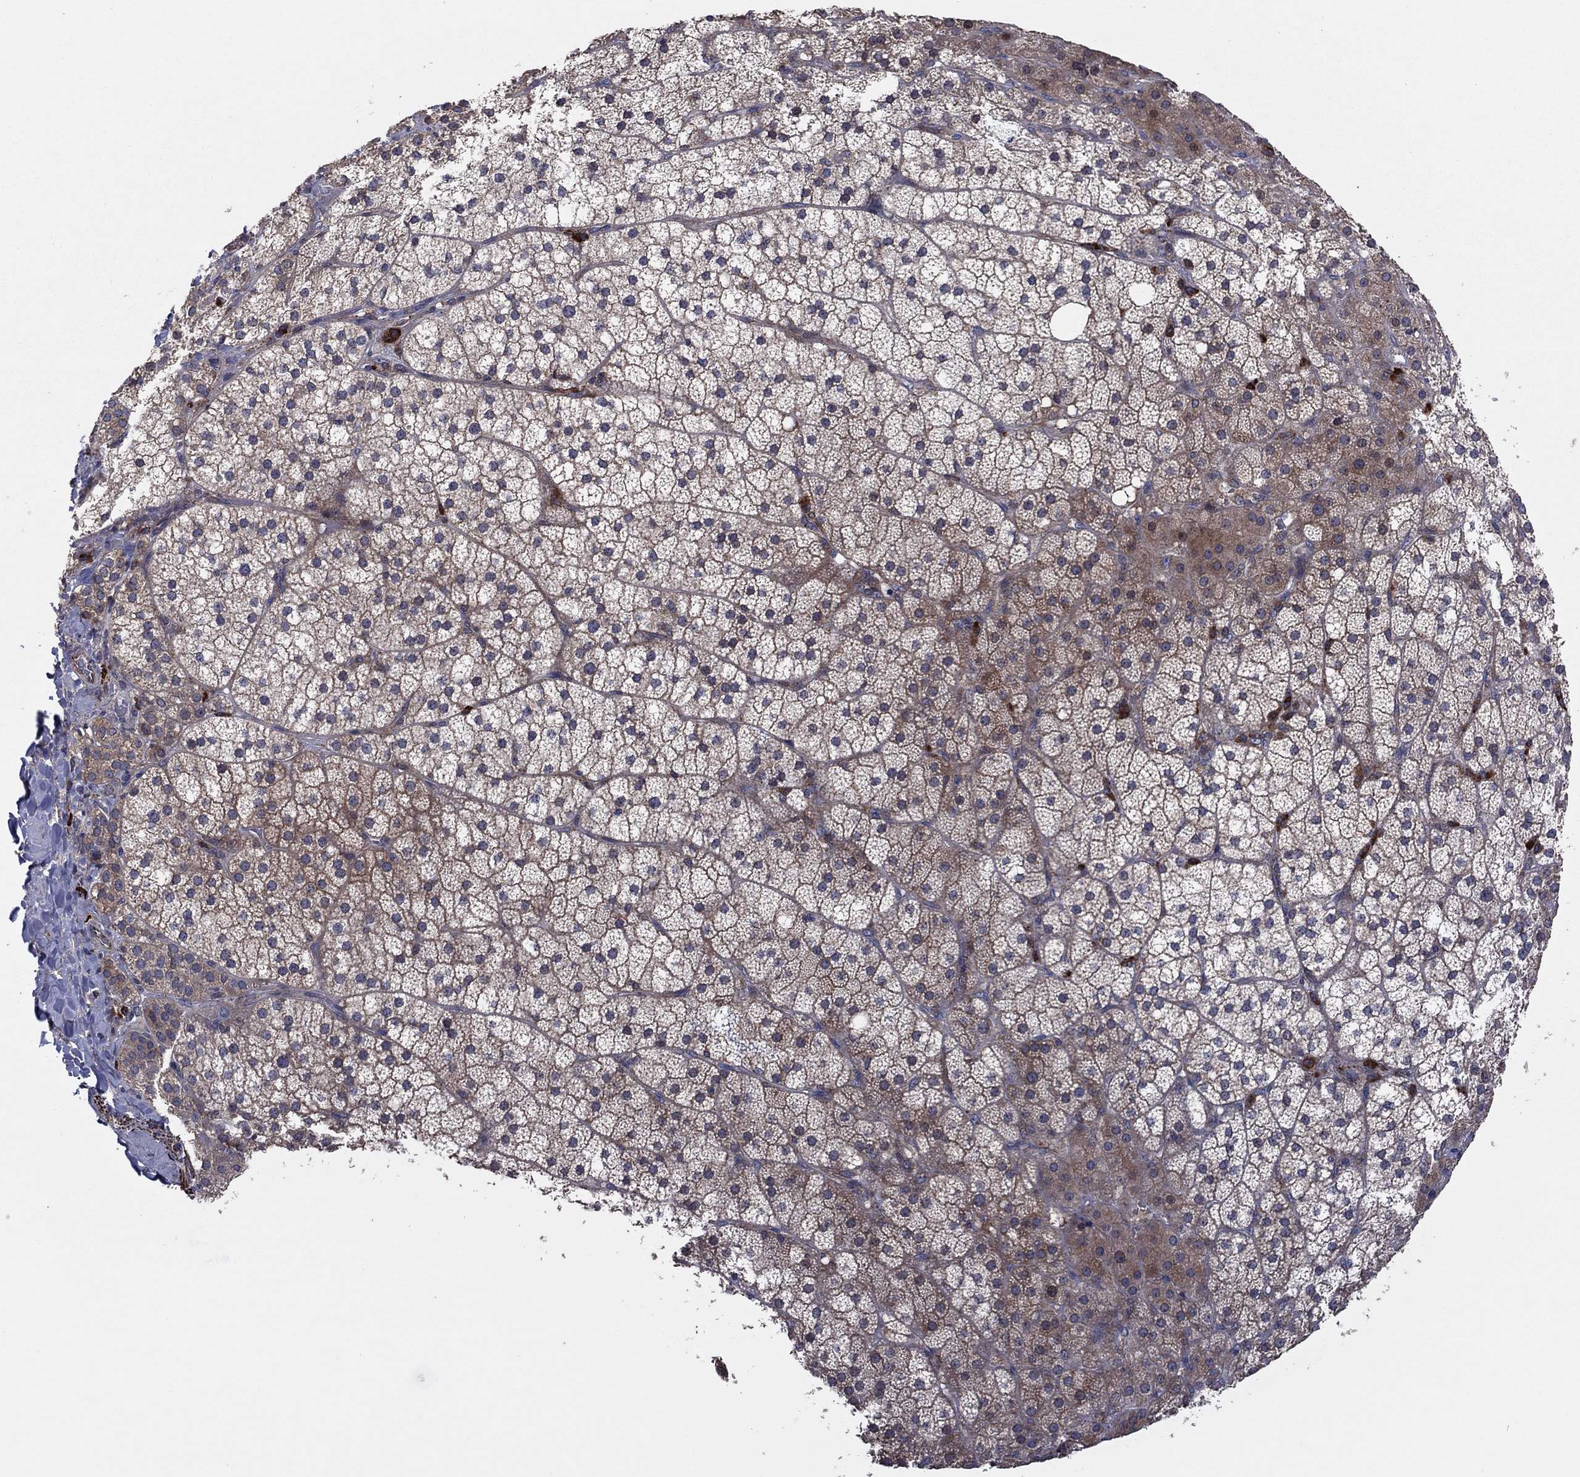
{"staining": {"intensity": "moderate", "quantity": "25%-75%", "location": "cytoplasmic/membranous"}, "tissue": "adrenal gland", "cell_type": "Glandular cells", "image_type": "normal", "snomed": [{"axis": "morphology", "description": "Normal tissue, NOS"}, {"axis": "topography", "description": "Adrenal gland"}], "caption": "This photomicrograph demonstrates IHC staining of benign human adrenal gland, with medium moderate cytoplasmic/membranous positivity in approximately 25%-75% of glandular cells.", "gene": "MEA1", "patient": {"sex": "male", "age": 53}}